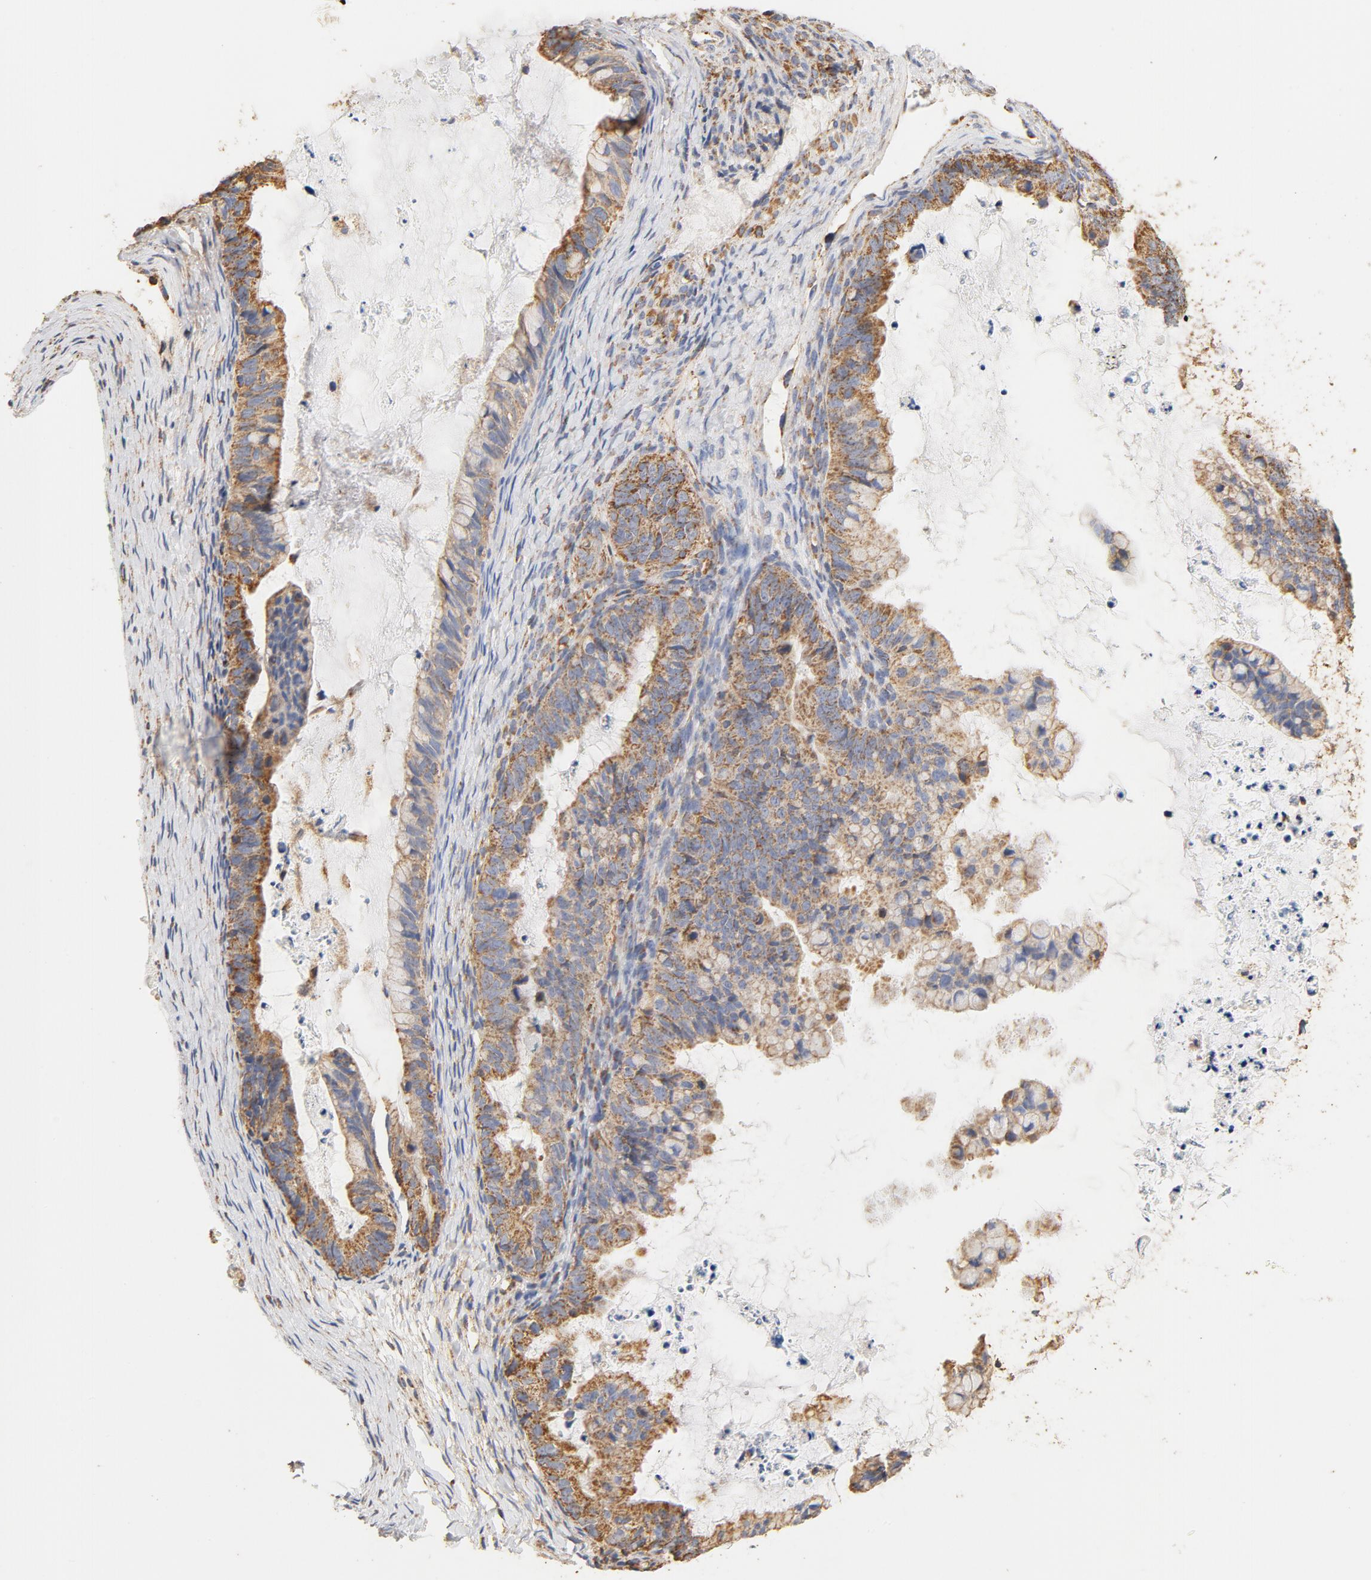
{"staining": {"intensity": "moderate", "quantity": ">75%", "location": "cytoplasmic/membranous"}, "tissue": "ovarian cancer", "cell_type": "Tumor cells", "image_type": "cancer", "snomed": [{"axis": "morphology", "description": "Cystadenocarcinoma, mucinous, NOS"}, {"axis": "topography", "description": "Ovary"}], "caption": "The image reveals staining of ovarian cancer (mucinous cystadenocarcinoma), revealing moderate cytoplasmic/membranous protein expression (brown color) within tumor cells.", "gene": "COX4I1", "patient": {"sex": "female", "age": 36}}